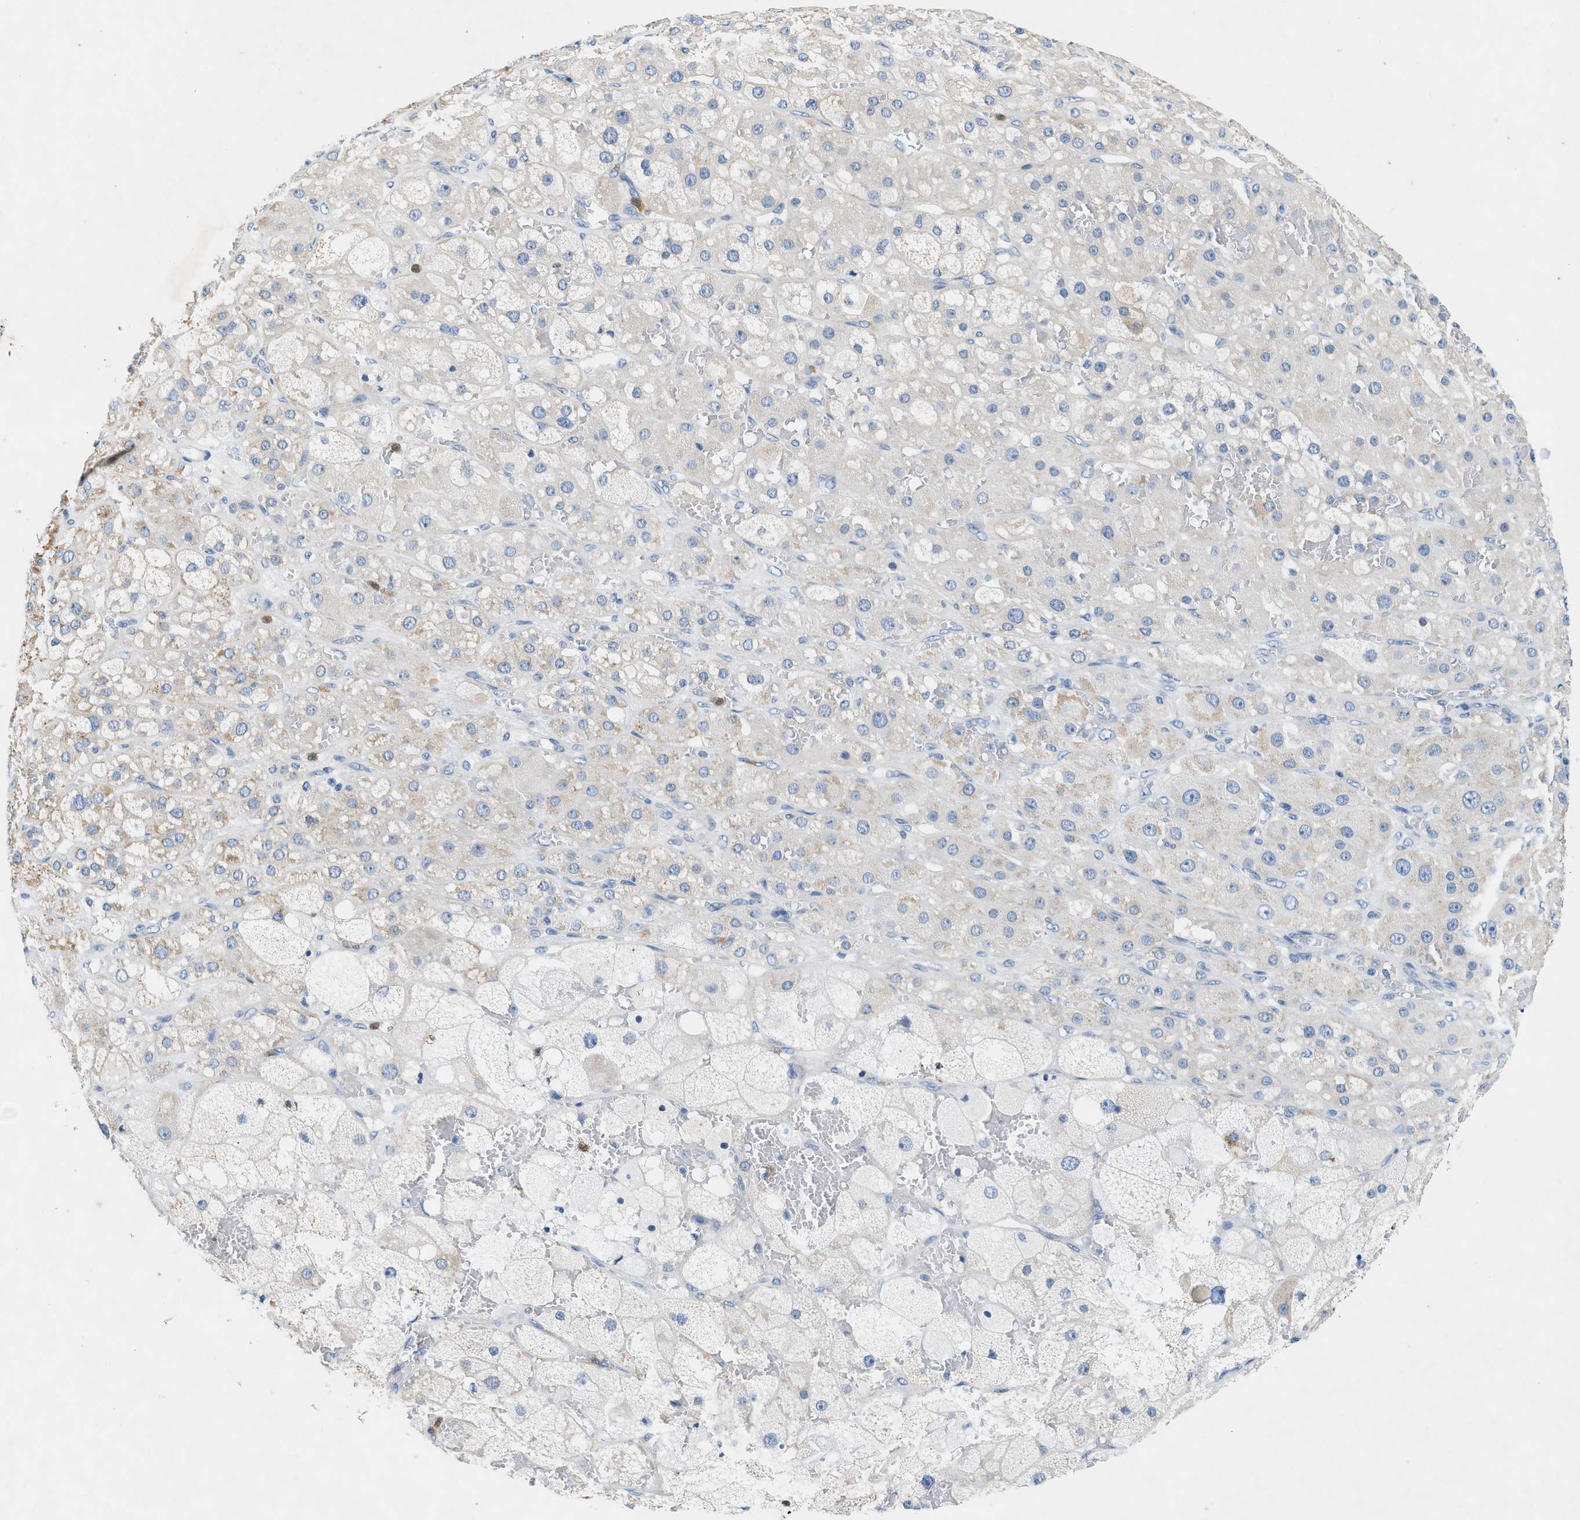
{"staining": {"intensity": "moderate", "quantity": "<25%", "location": "cytoplasmic/membranous"}, "tissue": "adrenal gland", "cell_type": "Glandular cells", "image_type": "normal", "snomed": [{"axis": "morphology", "description": "Normal tissue, NOS"}, {"axis": "topography", "description": "Adrenal gland"}], "caption": "This photomicrograph exhibits unremarkable adrenal gland stained with immunohistochemistry to label a protein in brown. The cytoplasmic/membranous of glandular cells show moderate positivity for the protein. Nuclei are counter-stained blue.", "gene": "ZDHHC13", "patient": {"sex": "female", "age": 47}}